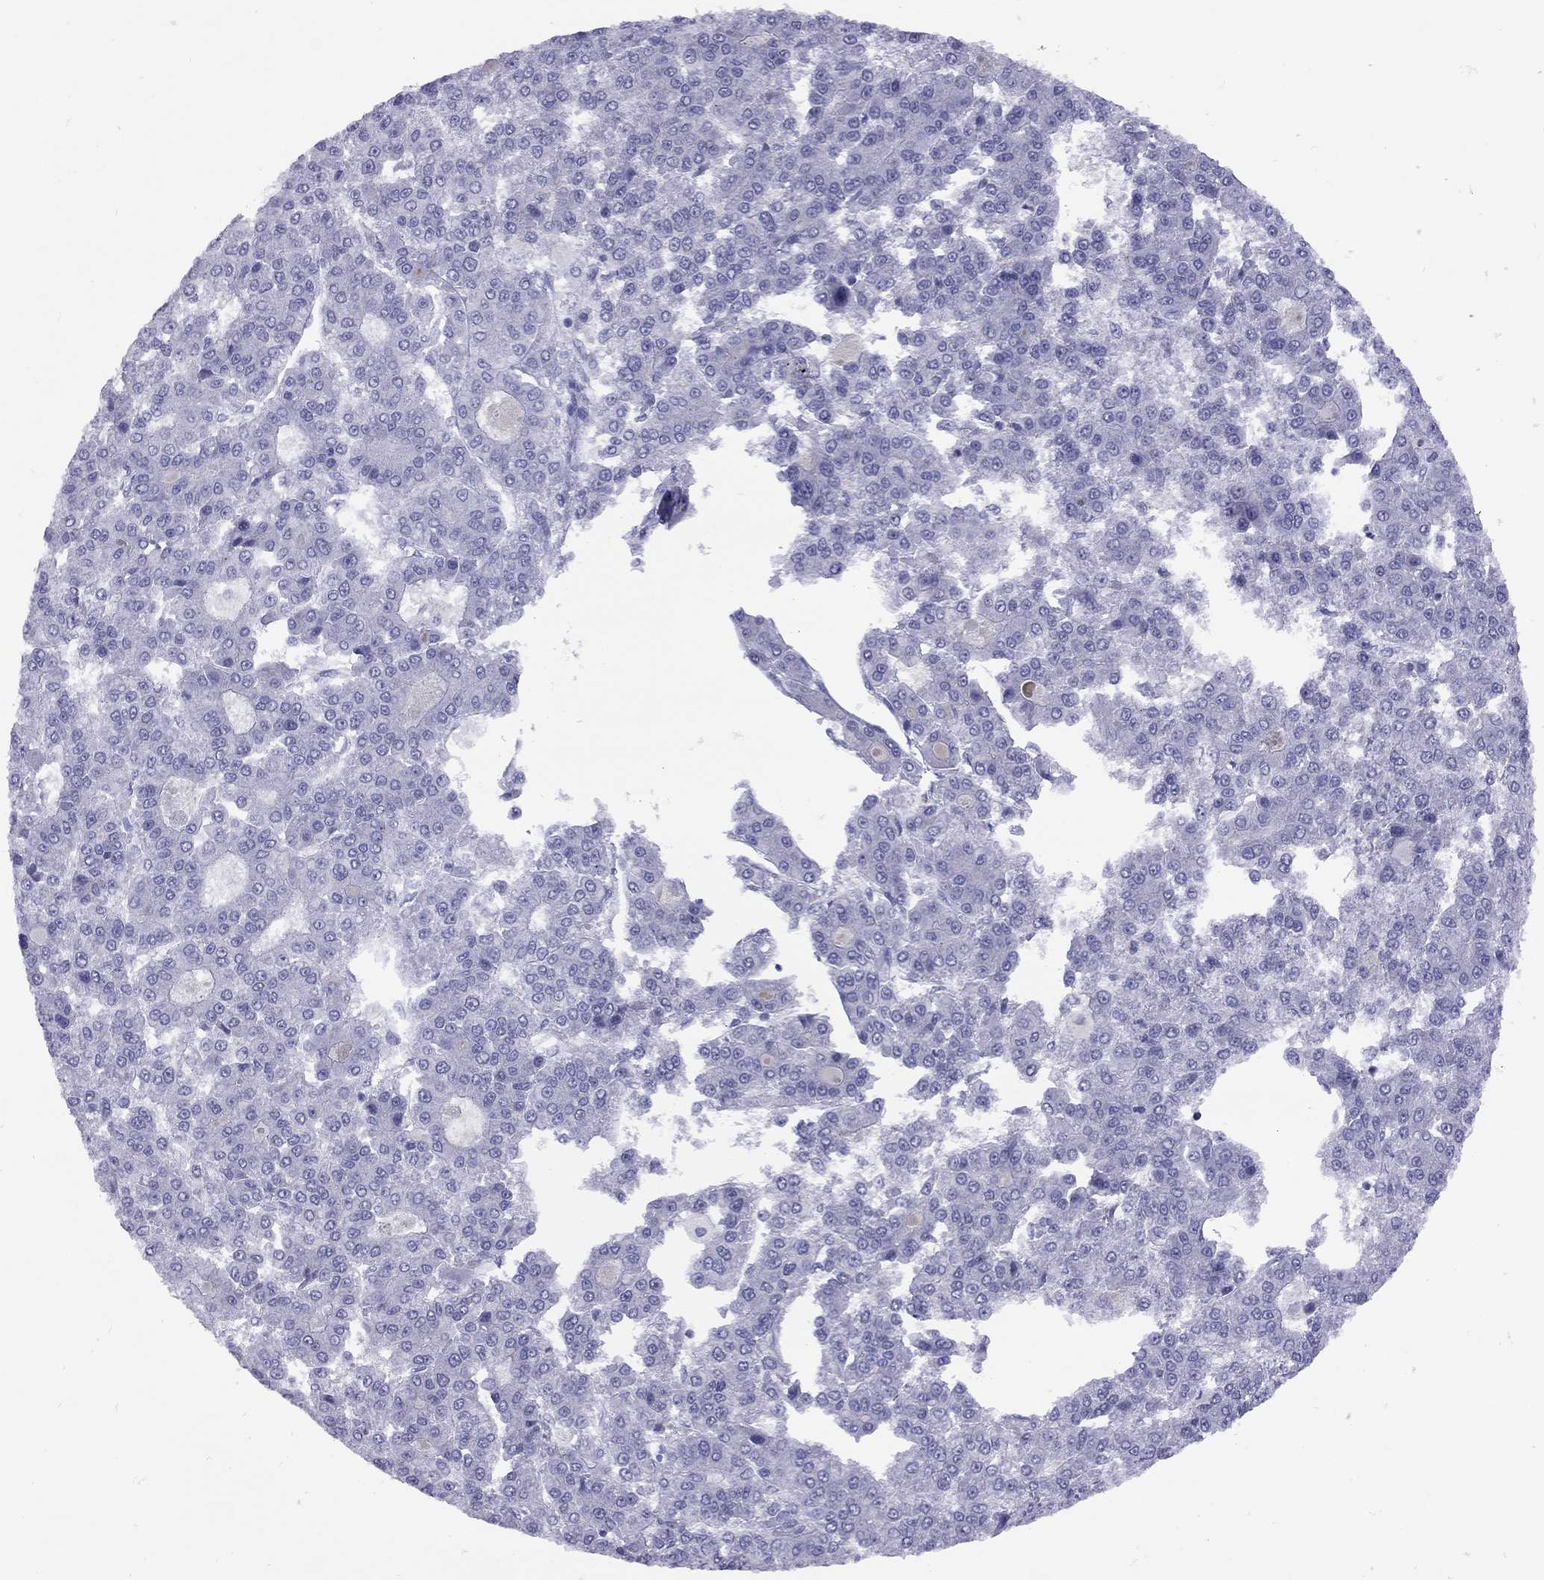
{"staining": {"intensity": "negative", "quantity": "none", "location": "none"}, "tissue": "liver cancer", "cell_type": "Tumor cells", "image_type": "cancer", "snomed": [{"axis": "morphology", "description": "Carcinoma, Hepatocellular, NOS"}, {"axis": "topography", "description": "Liver"}], "caption": "Immunohistochemical staining of liver cancer (hepatocellular carcinoma) demonstrates no significant positivity in tumor cells.", "gene": "LYAR", "patient": {"sex": "male", "age": 70}}